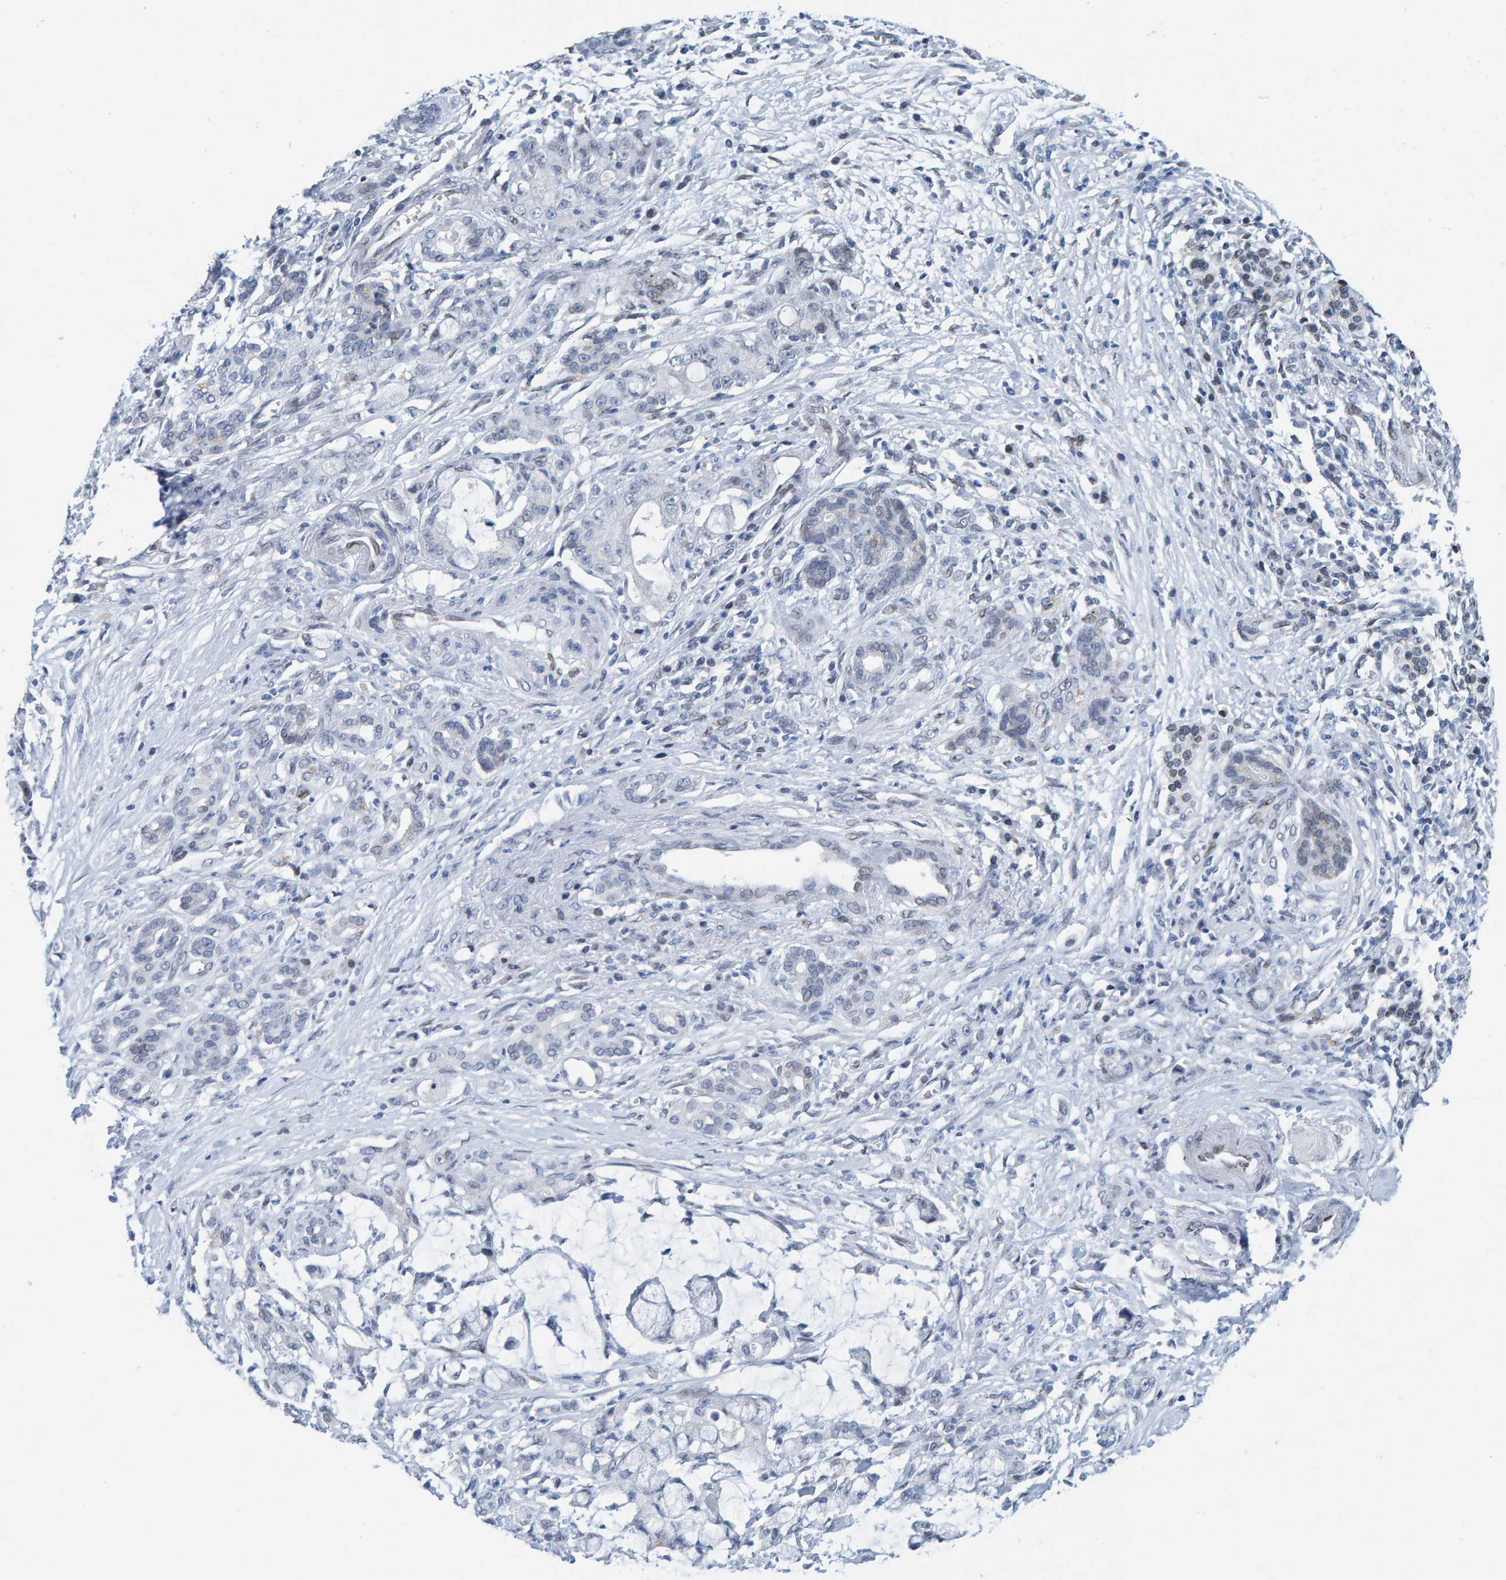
{"staining": {"intensity": "negative", "quantity": "none", "location": "none"}, "tissue": "pancreatic cancer", "cell_type": "Tumor cells", "image_type": "cancer", "snomed": [{"axis": "morphology", "description": "Adenocarcinoma, NOS"}, {"axis": "topography", "description": "Pancreas"}], "caption": "High magnification brightfield microscopy of pancreatic cancer (adenocarcinoma) stained with DAB (brown) and counterstained with hematoxylin (blue): tumor cells show no significant expression. (DAB (3,3'-diaminobenzidine) immunohistochemistry with hematoxylin counter stain).", "gene": "LMNB2", "patient": {"sex": "female", "age": 73}}